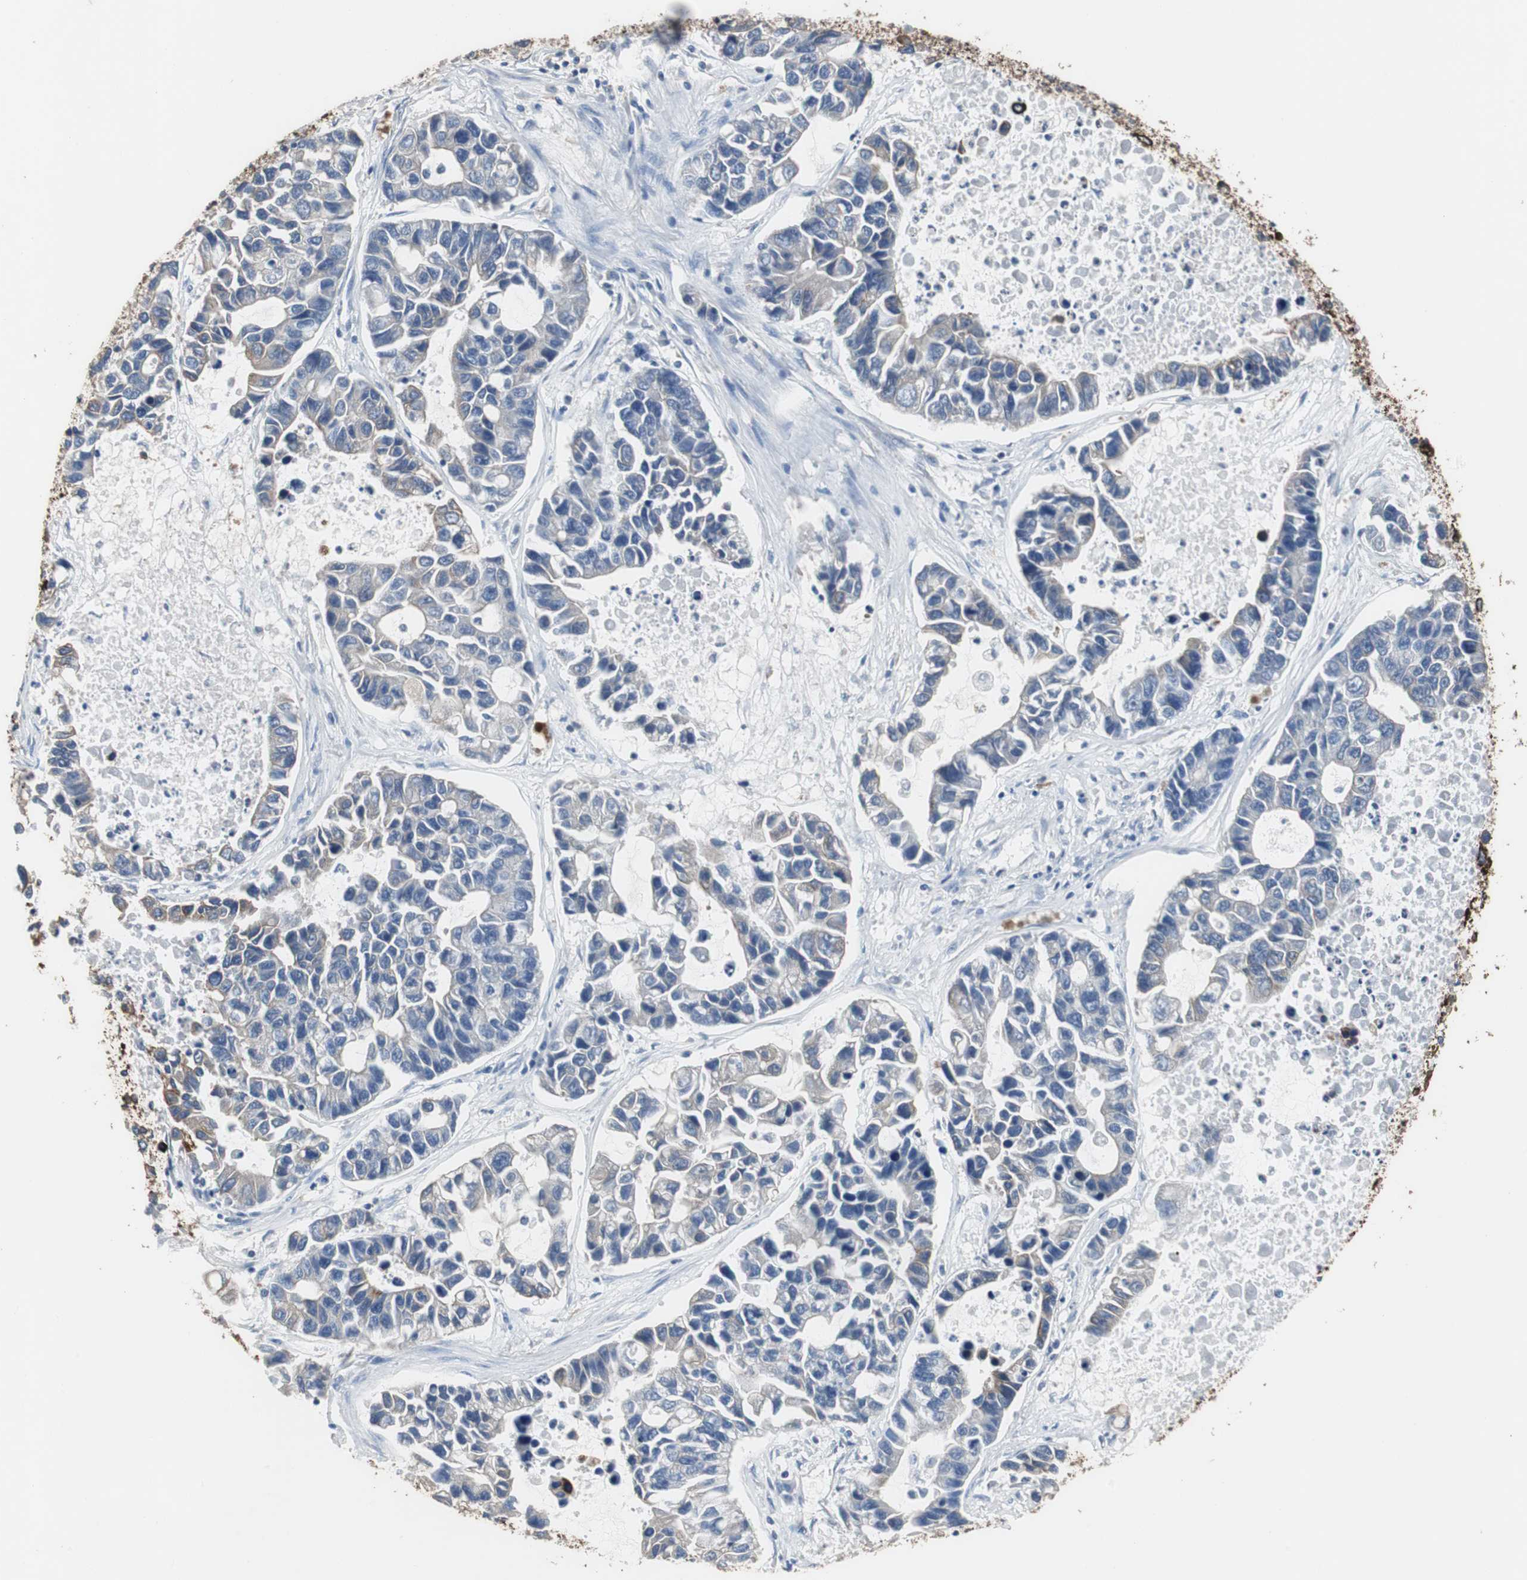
{"staining": {"intensity": "weak", "quantity": "25%-75%", "location": "cytoplasmic/membranous"}, "tissue": "lung cancer", "cell_type": "Tumor cells", "image_type": "cancer", "snomed": [{"axis": "morphology", "description": "Adenocarcinoma, NOS"}, {"axis": "topography", "description": "Lung"}], "caption": "A photomicrograph showing weak cytoplasmic/membranous expression in about 25%-75% of tumor cells in lung cancer (adenocarcinoma), as visualized by brown immunohistochemical staining.", "gene": "USP10", "patient": {"sex": "female", "age": 51}}